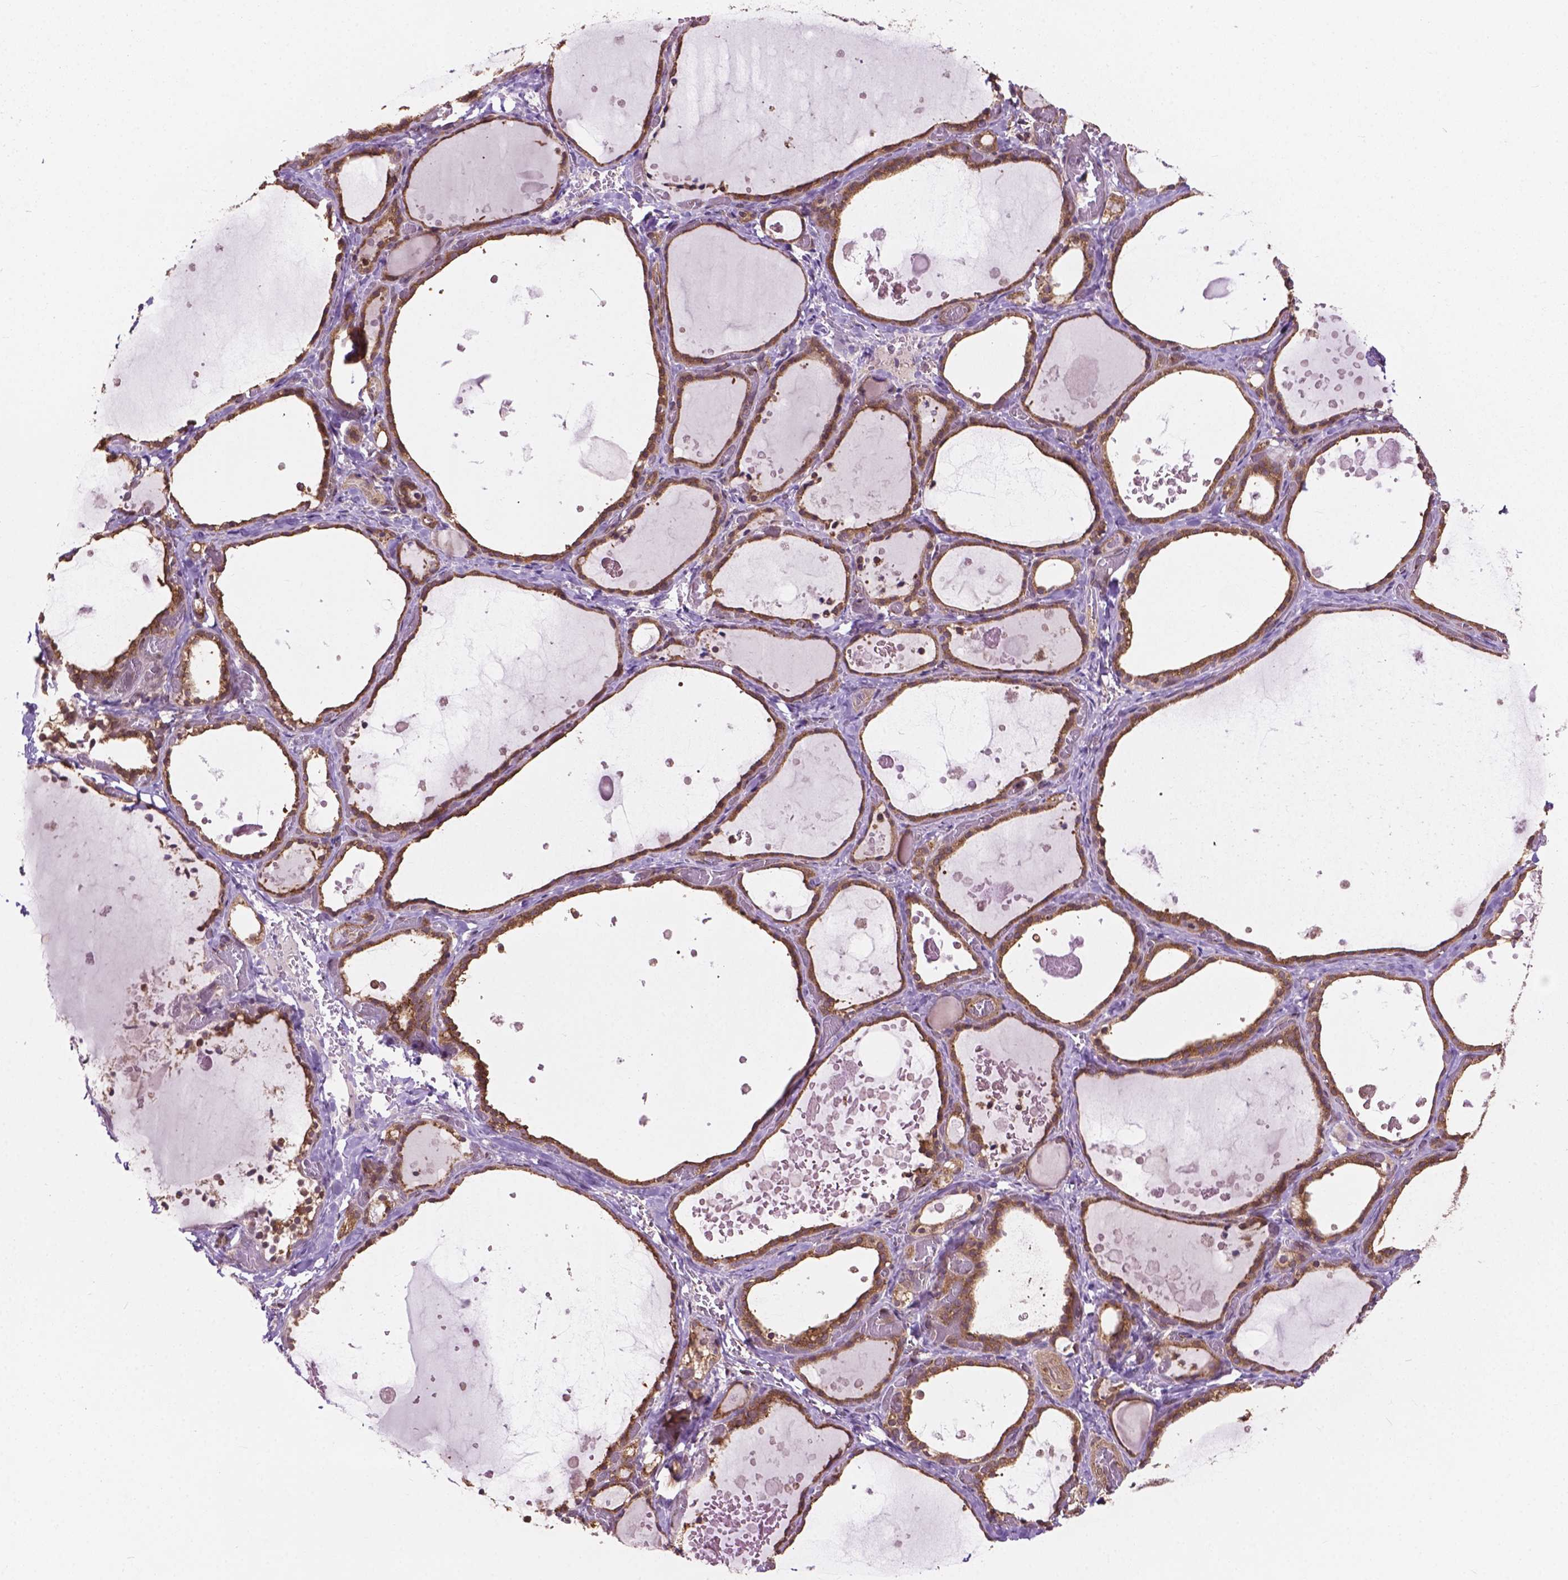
{"staining": {"intensity": "moderate", "quantity": ">75%", "location": "cytoplasmic/membranous"}, "tissue": "thyroid gland", "cell_type": "Glandular cells", "image_type": "normal", "snomed": [{"axis": "morphology", "description": "Normal tissue, NOS"}, {"axis": "topography", "description": "Thyroid gland"}], "caption": "Thyroid gland stained for a protein (brown) reveals moderate cytoplasmic/membranous positive staining in approximately >75% of glandular cells.", "gene": "PPP1CB", "patient": {"sex": "female", "age": 56}}